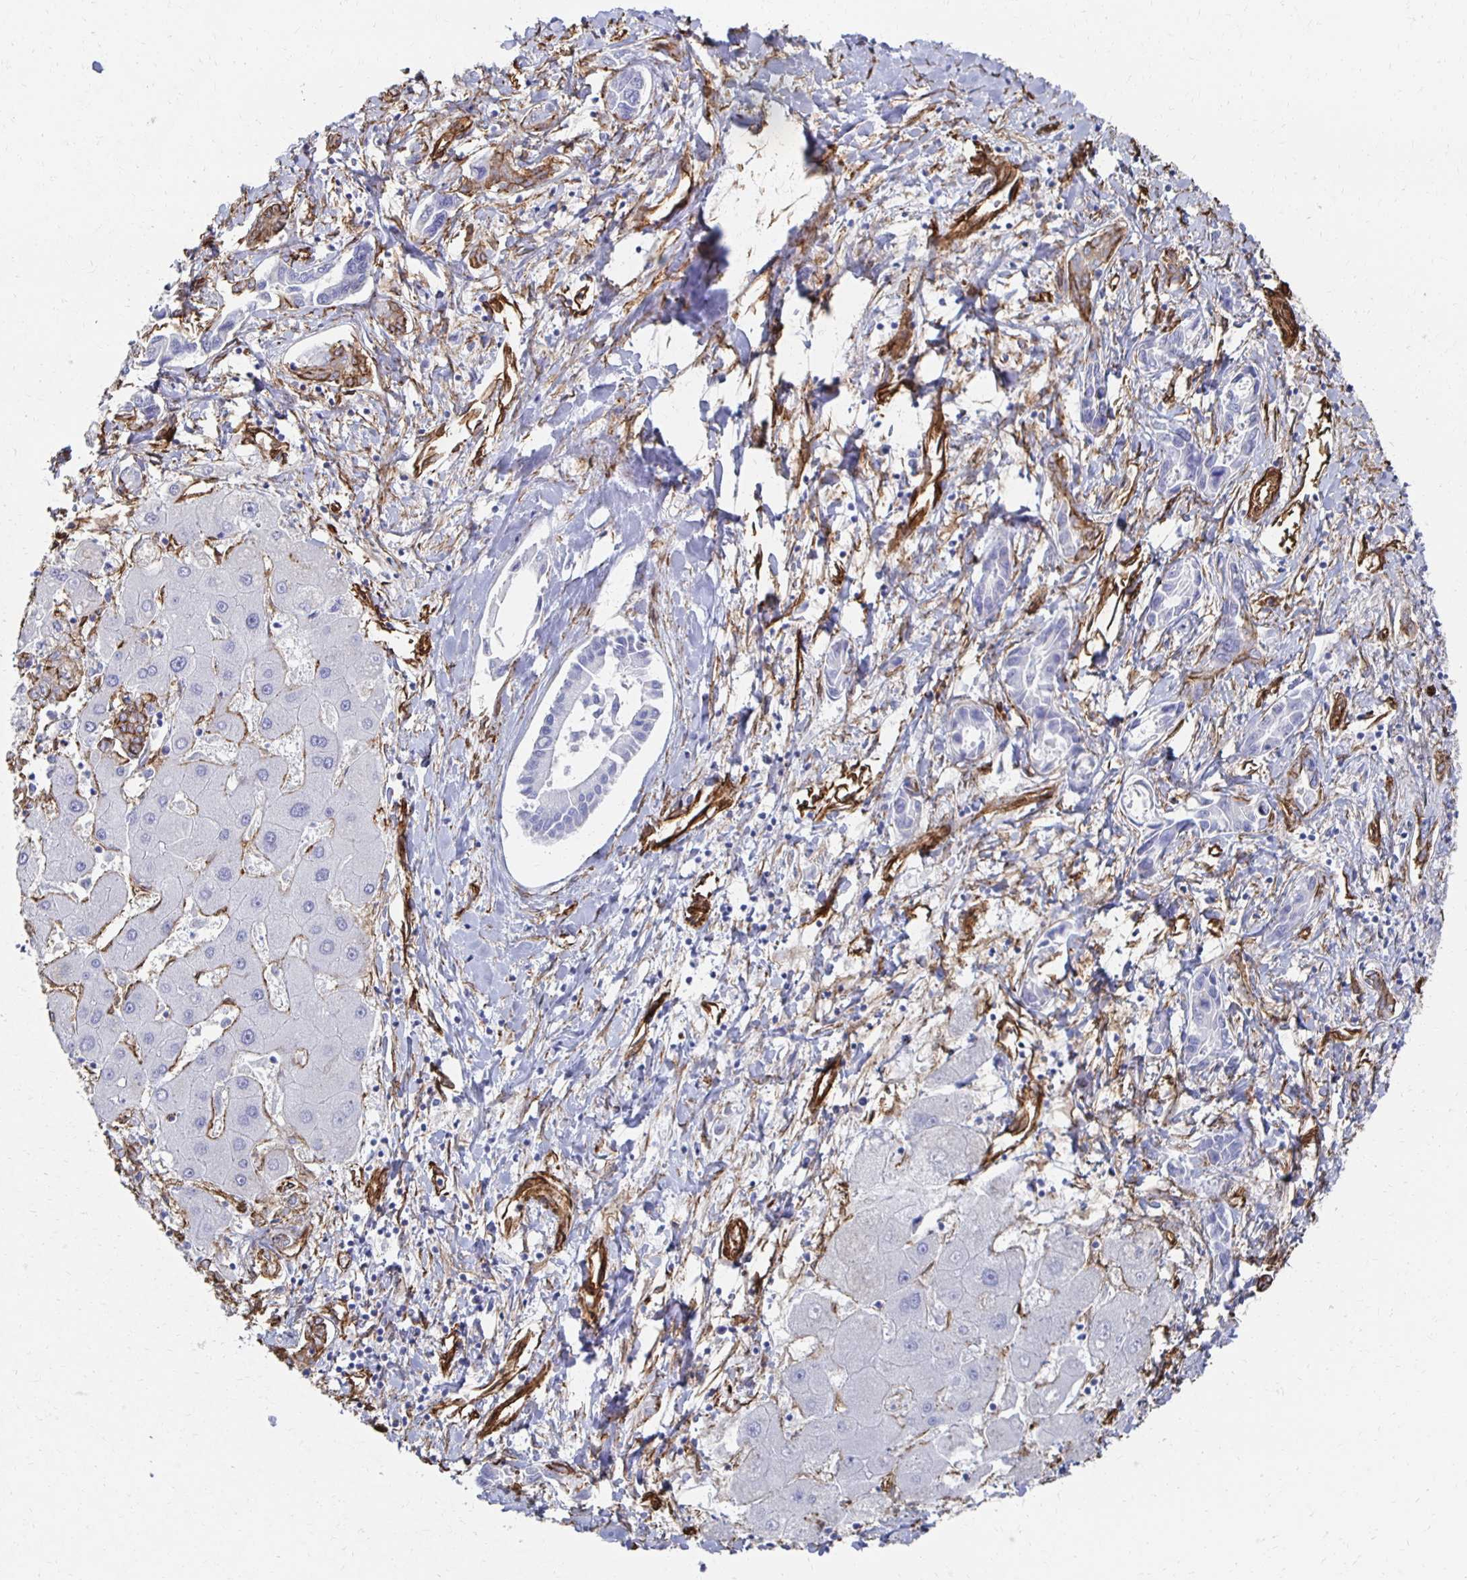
{"staining": {"intensity": "negative", "quantity": "none", "location": "none"}, "tissue": "liver cancer", "cell_type": "Tumor cells", "image_type": "cancer", "snomed": [{"axis": "morphology", "description": "Cholangiocarcinoma"}, {"axis": "topography", "description": "Liver"}], "caption": "An immunohistochemistry (IHC) image of liver cancer (cholangiocarcinoma) is shown. There is no staining in tumor cells of liver cancer (cholangiocarcinoma).", "gene": "VIPR2", "patient": {"sex": "male", "age": 66}}